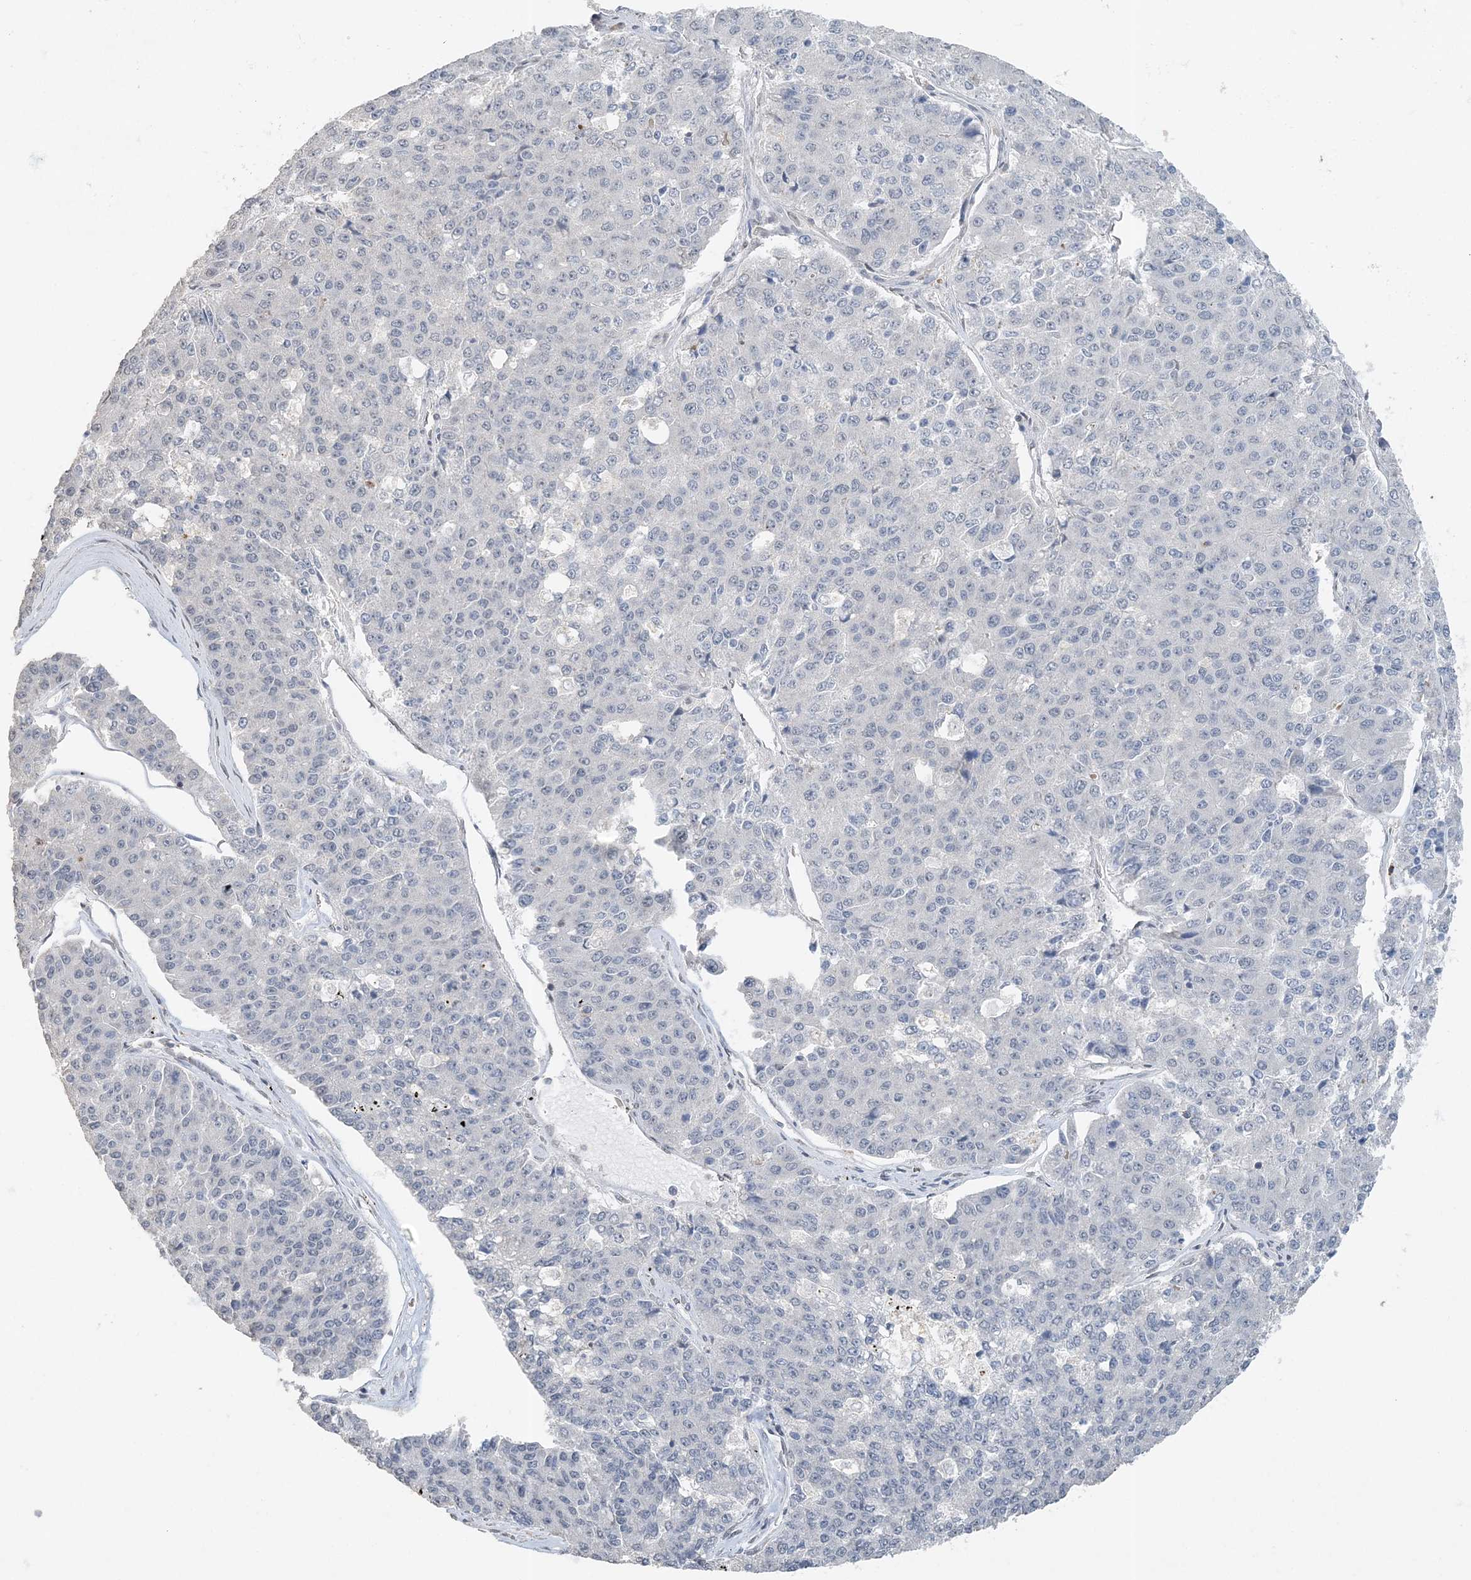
{"staining": {"intensity": "negative", "quantity": "none", "location": "none"}, "tissue": "pancreatic cancer", "cell_type": "Tumor cells", "image_type": "cancer", "snomed": [{"axis": "morphology", "description": "Adenocarcinoma, NOS"}, {"axis": "topography", "description": "Pancreas"}], "caption": "This is a photomicrograph of immunohistochemistry staining of adenocarcinoma (pancreatic), which shows no staining in tumor cells. (IHC, brightfield microscopy, high magnification).", "gene": "FAM110A", "patient": {"sex": "male", "age": 50}}